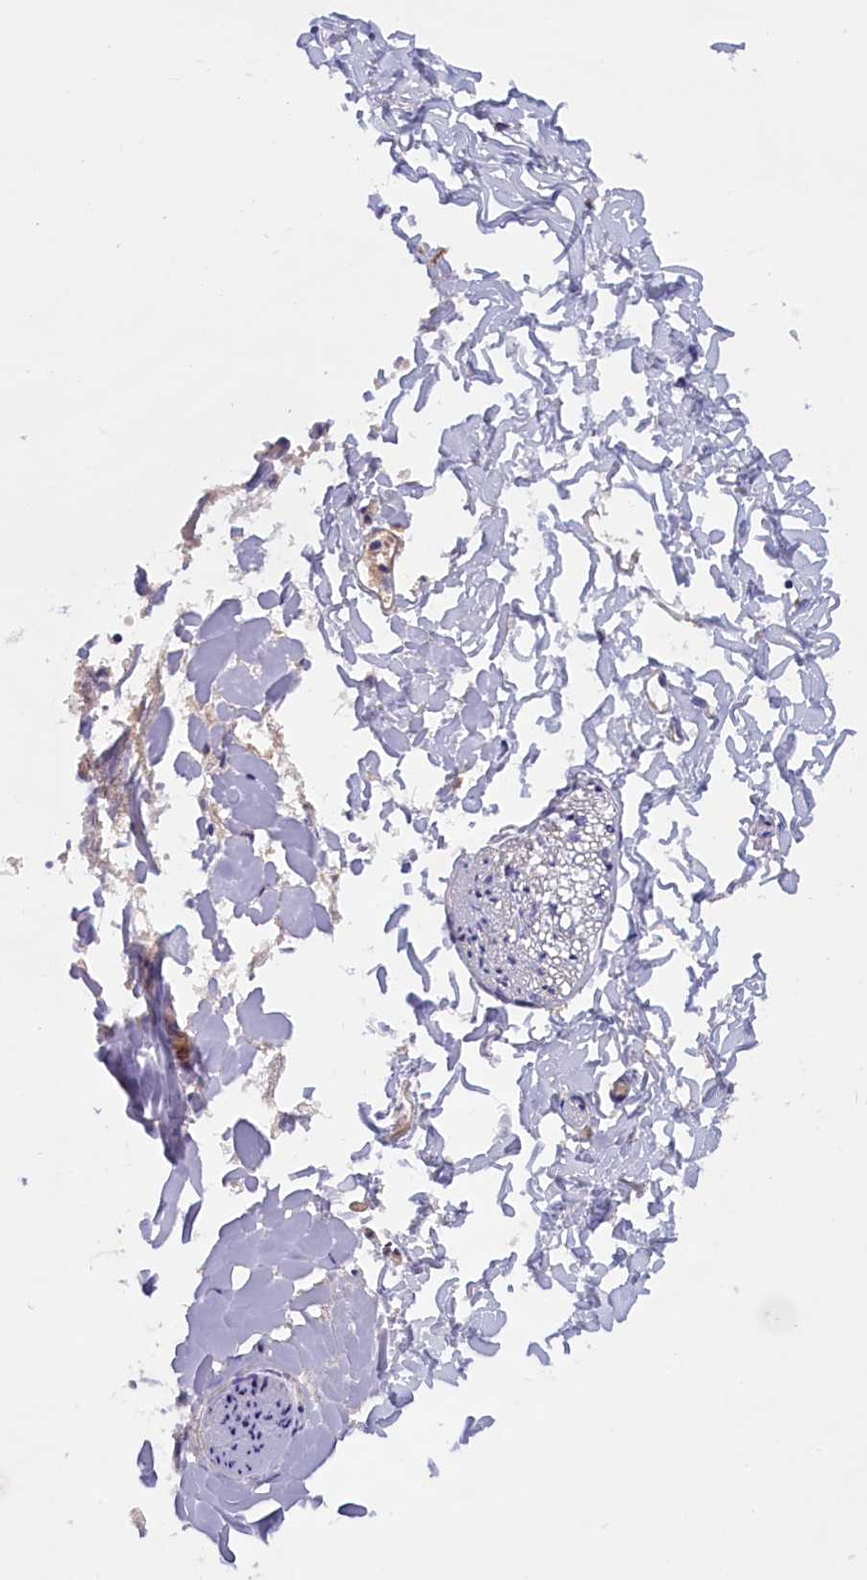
{"staining": {"intensity": "weak", "quantity": "25%-75%", "location": "cytoplasmic/membranous"}, "tissue": "adipose tissue", "cell_type": "Adipocytes", "image_type": "normal", "snomed": [{"axis": "morphology", "description": "Normal tissue, NOS"}, {"axis": "morphology", "description": "Adenocarcinoma, NOS"}, {"axis": "topography", "description": "Smooth muscle"}, {"axis": "topography", "description": "Colon"}], "caption": "Immunohistochemistry photomicrograph of benign human adipose tissue stained for a protein (brown), which shows low levels of weak cytoplasmic/membranous staining in approximately 25%-75% of adipocytes.", "gene": "IGFALS", "patient": {"sex": "male", "age": 14}}